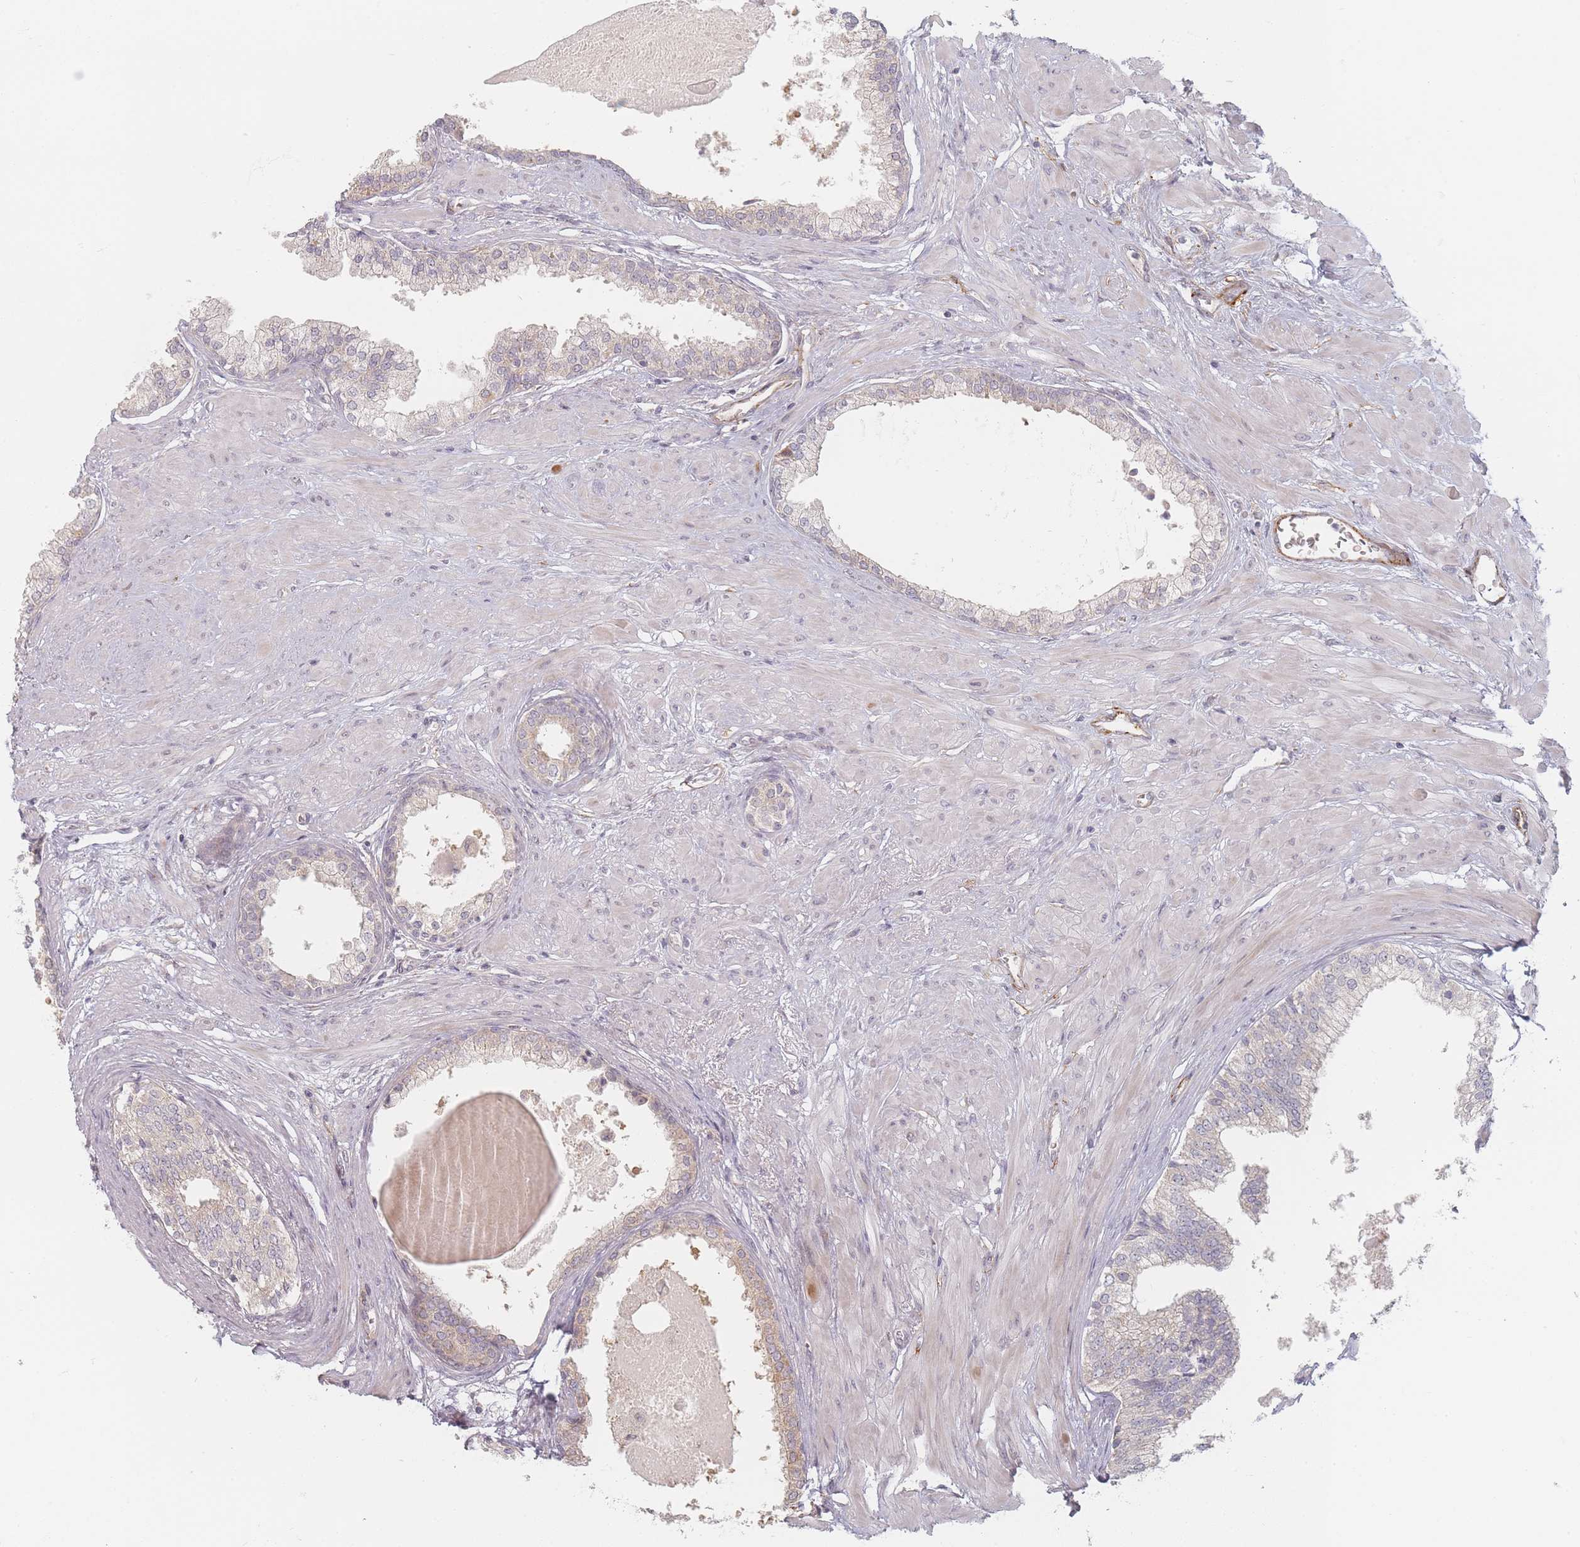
{"staining": {"intensity": "weak", "quantity": "<25%", "location": "cytoplasmic/membranous"}, "tissue": "prostate", "cell_type": "Glandular cells", "image_type": "normal", "snomed": [{"axis": "morphology", "description": "Normal tissue, NOS"}, {"axis": "topography", "description": "Prostate"}], "caption": "Normal prostate was stained to show a protein in brown. There is no significant expression in glandular cells. The staining is performed using DAB (3,3'-diaminobenzidine) brown chromogen with nuclei counter-stained in using hematoxylin.", "gene": "ZKSCAN7", "patient": {"sex": "male", "age": 57}}